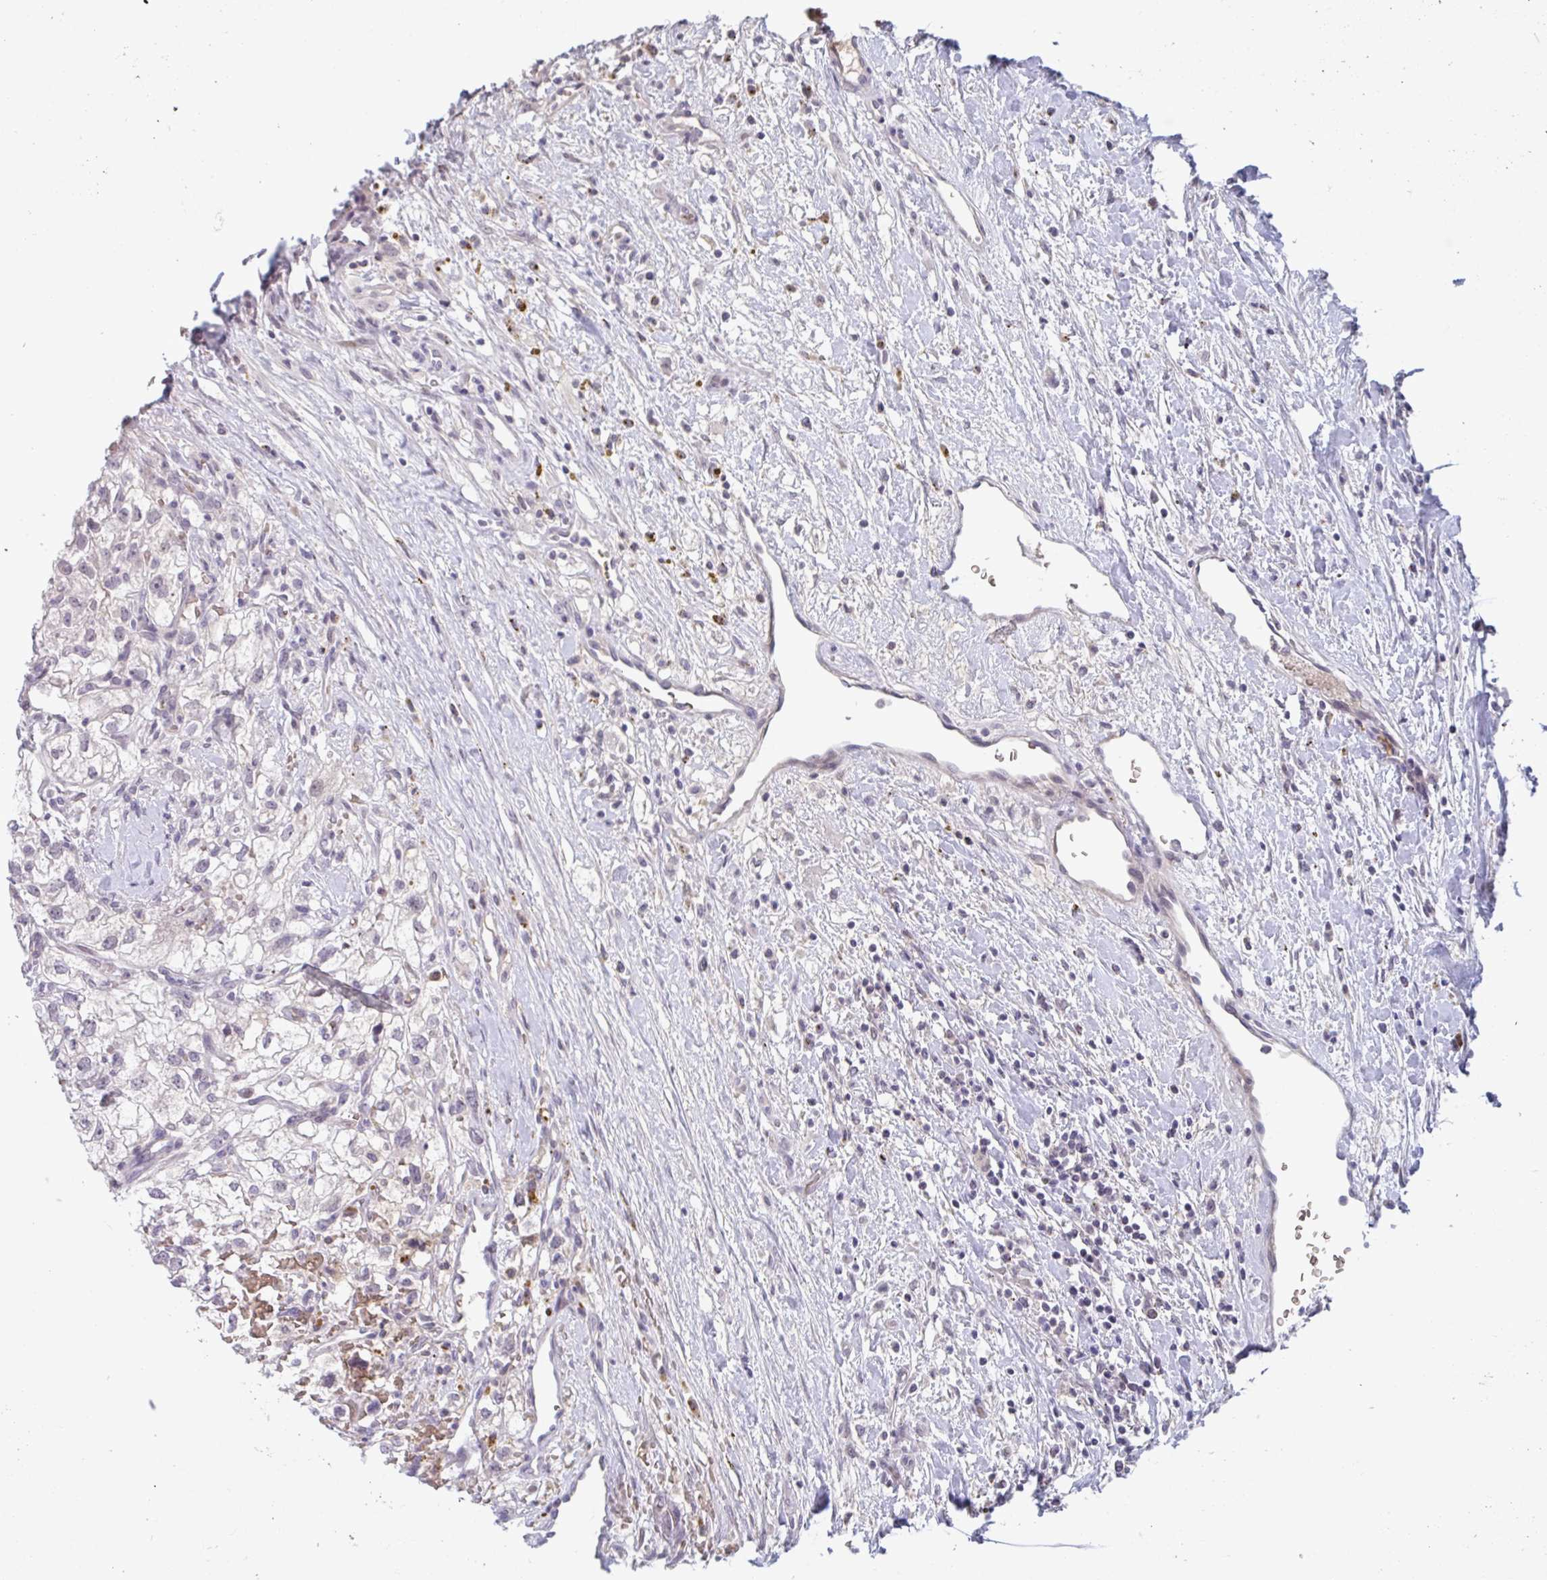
{"staining": {"intensity": "negative", "quantity": "none", "location": "none"}, "tissue": "renal cancer", "cell_type": "Tumor cells", "image_type": "cancer", "snomed": [{"axis": "morphology", "description": "Adenocarcinoma, NOS"}, {"axis": "topography", "description": "Kidney"}], "caption": "An IHC photomicrograph of renal cancer is shown. There is no staining in tumor cells of renal cancer.", "gene": "RHAG", "patient": {"sex": "male", "age": 59}}